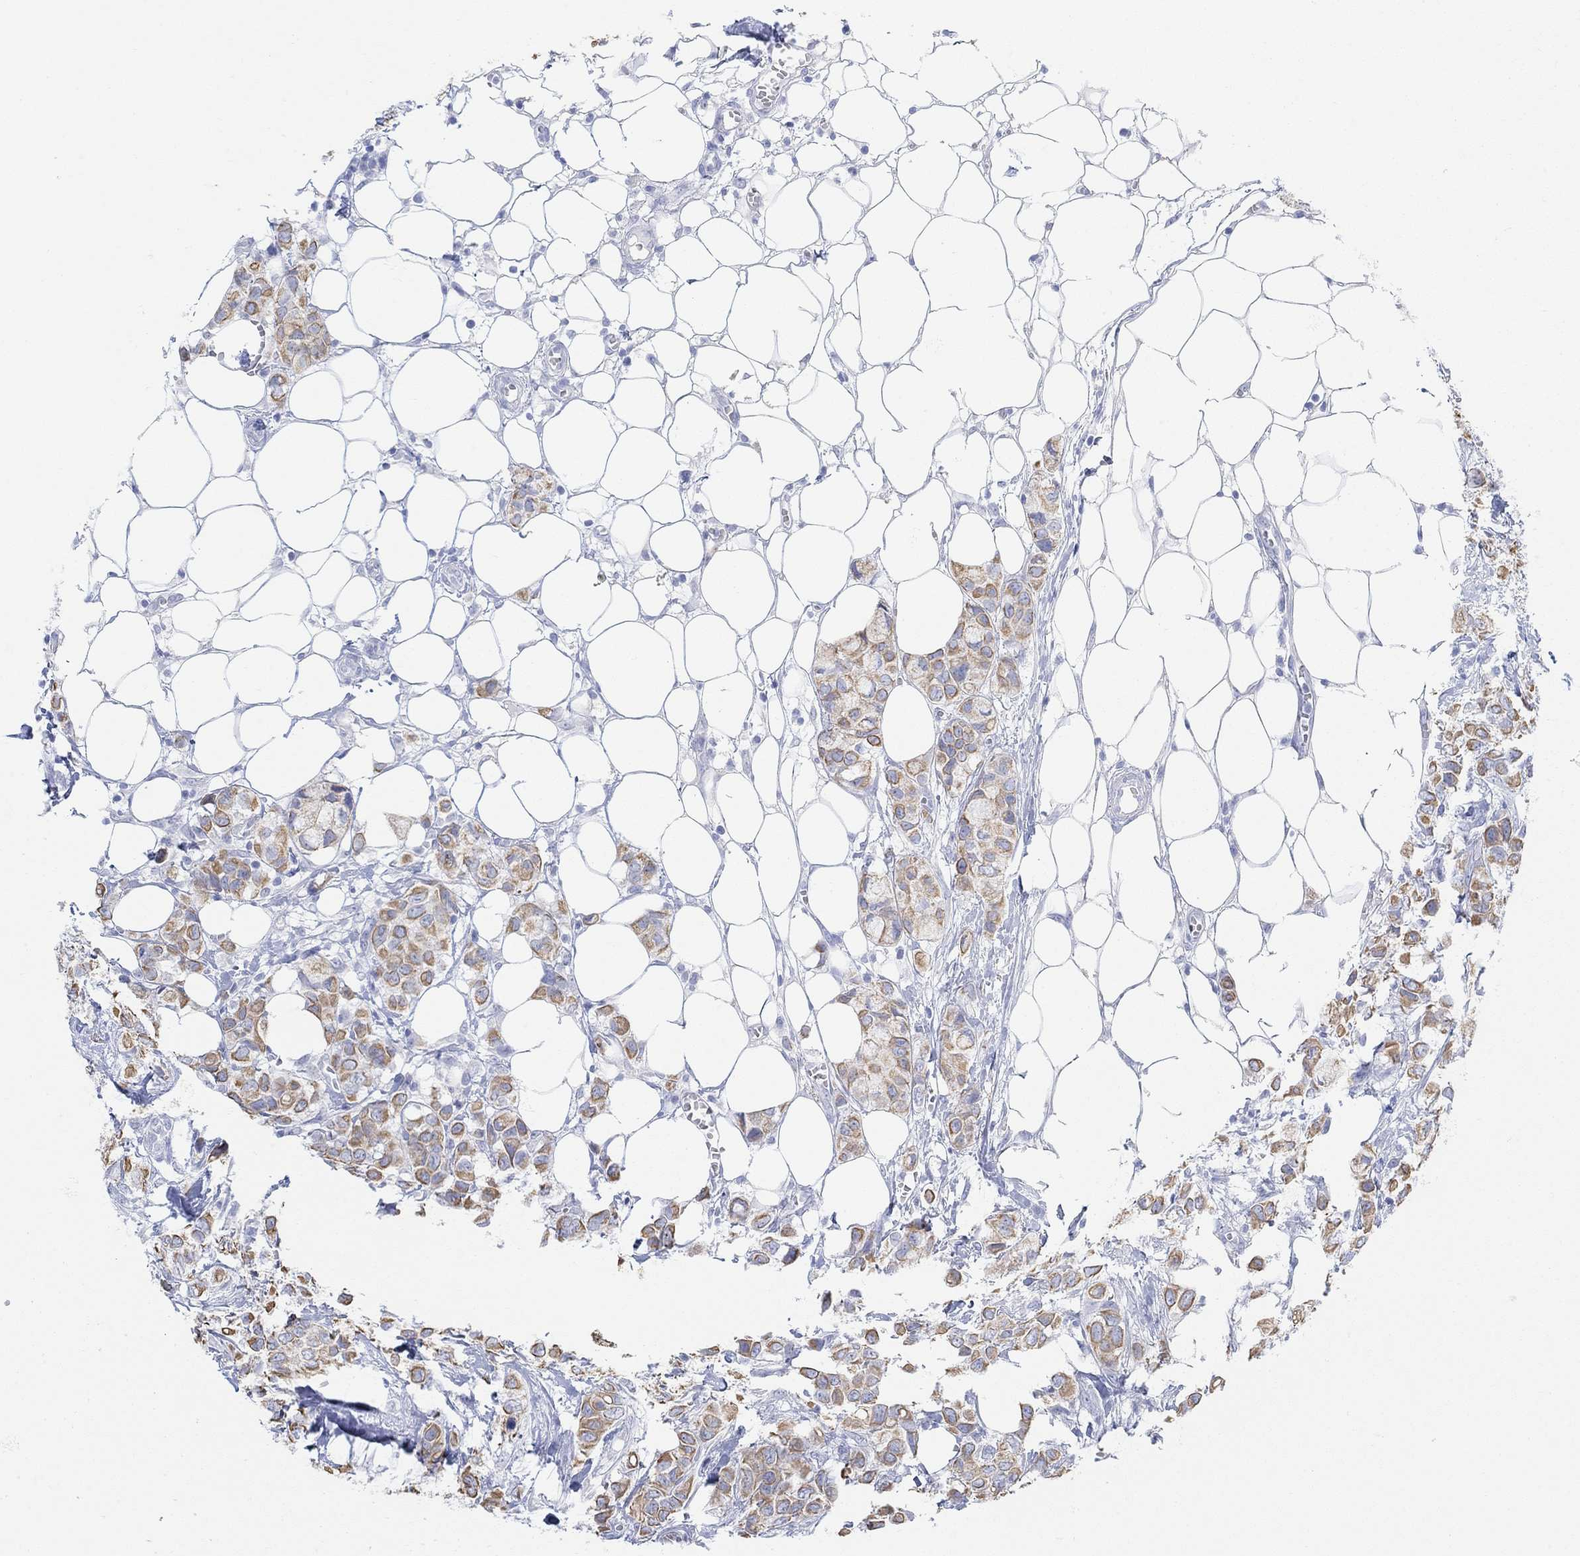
{"staining": {"intensity": "moderate", "quantity": "25%-75%", "location": "cytoplasmic/membranous"}, "tissue": "breast cancer", "cell_type": "Tumor cells", "image_type": "cancer", "snomed": [{"axis": "morphology", "description": "Duct carcinoma"}, {"axis": "topography", "description": "Breast"}], "caption": "Human breast cancer (invasive ductal carcinoma) stained with a brown dye reveals moderate cytoplasmic/membranous positive positivity in approximately 25%-75% of tumor cells.", "gene": "AK8", "patient": {"sex": "female", "age": 85}}